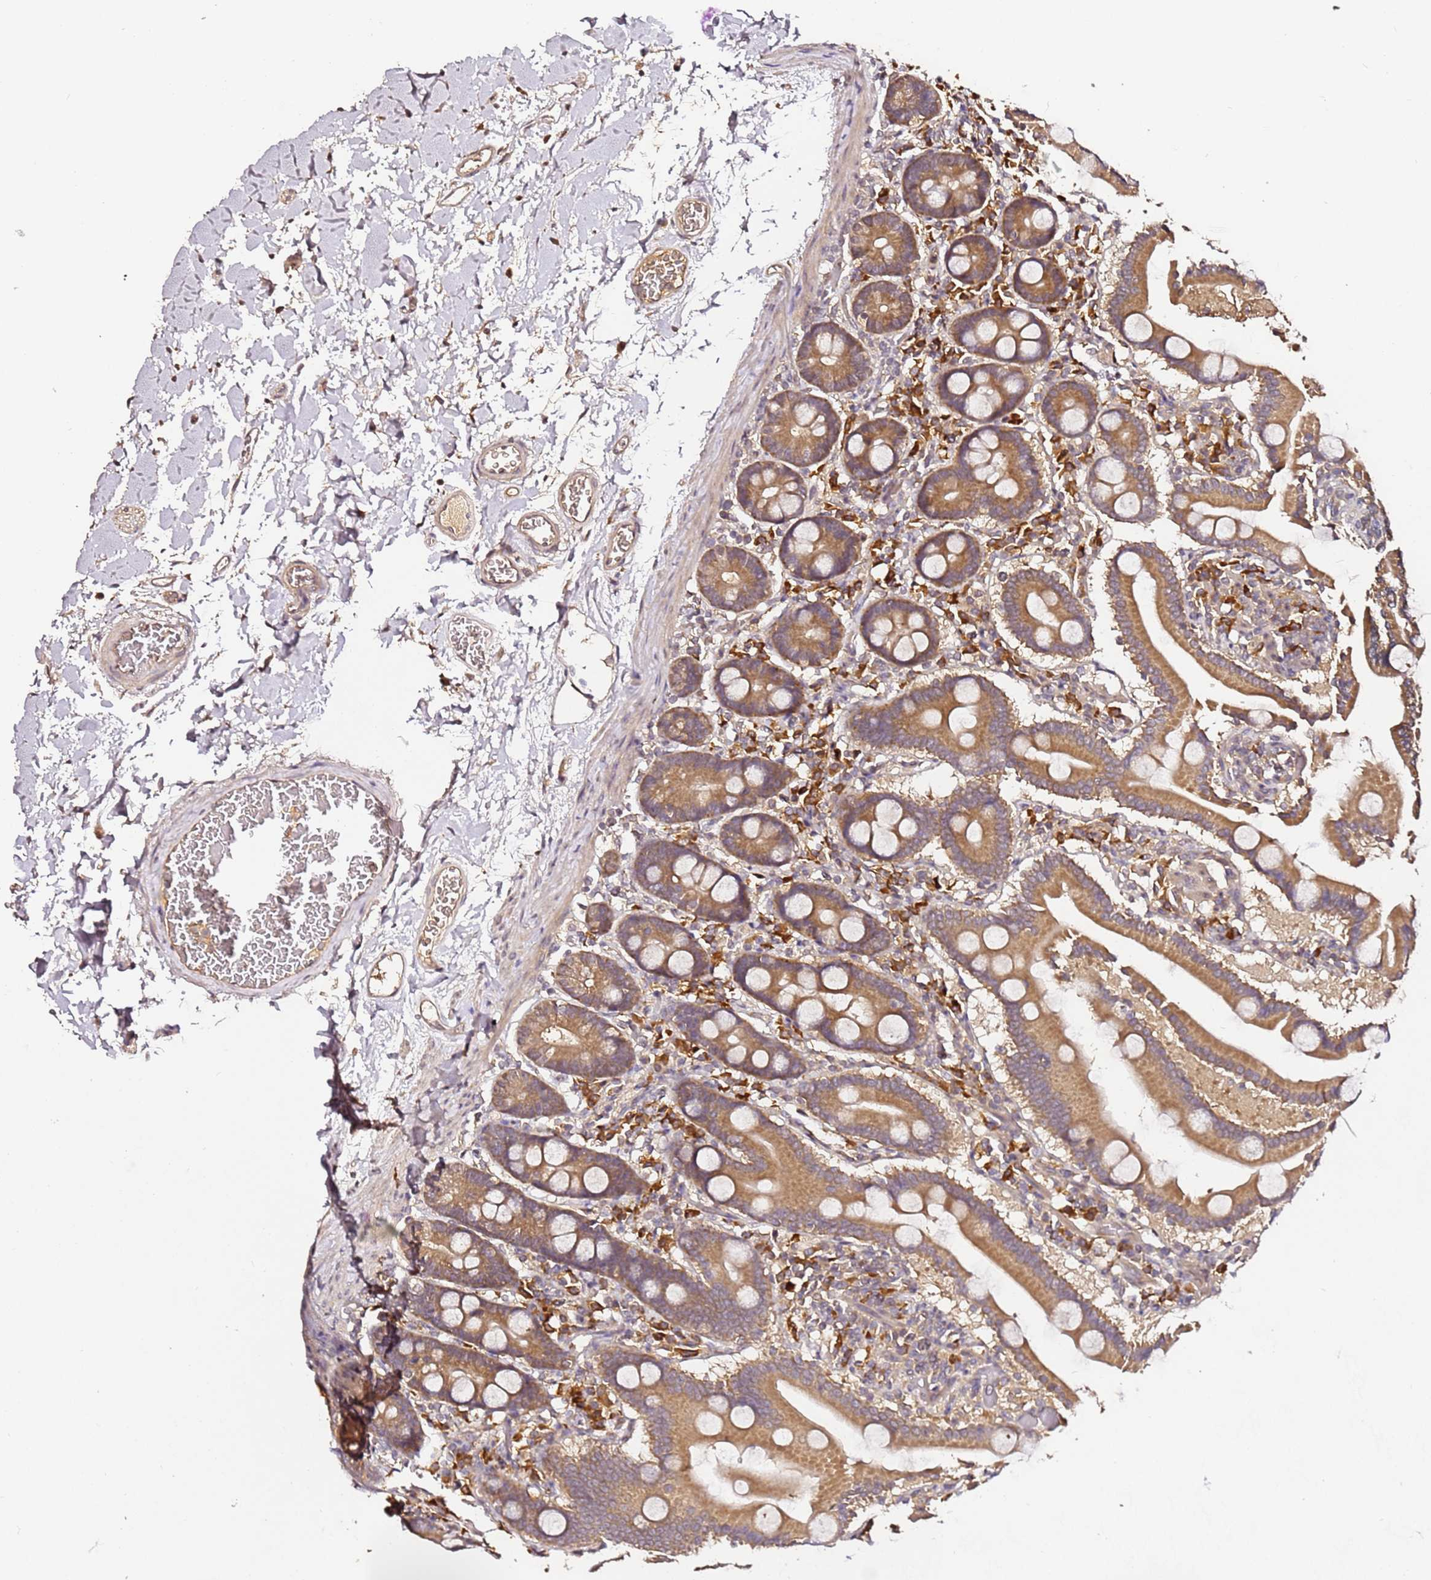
{"staining": {"intensity": "moderate", "quantity": ">75%", "location": "cytoplasmic/membranous"}, "tissue": "duodenum", "cell_type": "Glandular cells", "image_type": "normal", "snomed": [{"axis": "morphology", "description": "Normal tissue, NOS"}, {"axis": "topography", "description": "Duodenum"}], "caption": "Immunohistochemical staining of normal duodenum exhibits >75% levels of moderate cytoplasmic/membranous protein positivity in approximately >75% of glandular cells.", "gene": "C6orf136", "patient": {"sex": "male", "age": 55}}